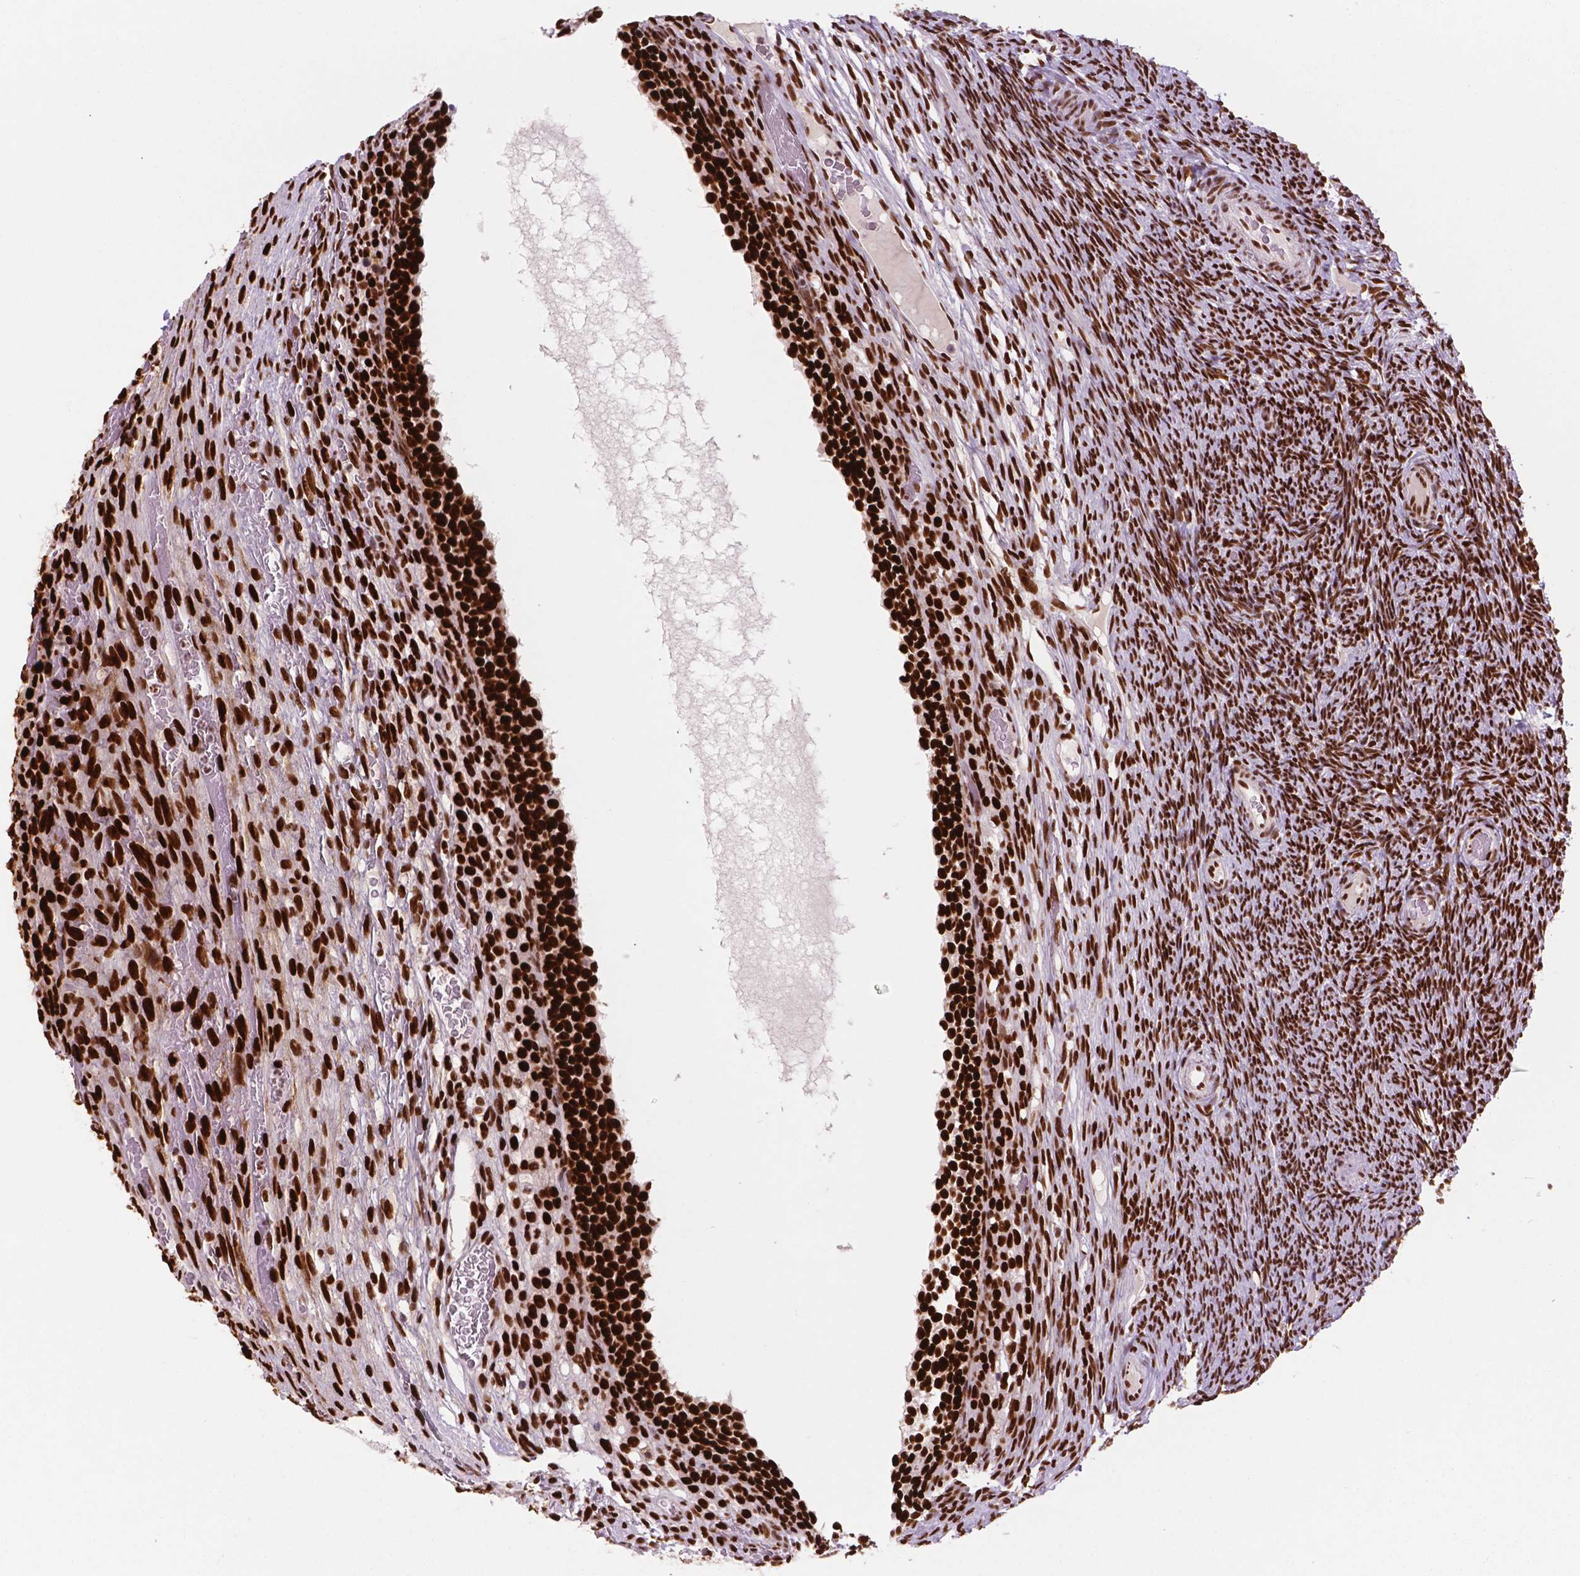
{"staining": {"intensity": "strong", "quantity": ">75%", "location": "nuclear"}, "tissue": "ovary", "cell_type": "Ovarian stroma cells", "image_type": "normal", "snomed": [{"axis": "morphology", "description": "Normal tissue, NOS"}, {"axis": "topography", "description": "Ovary"}], "caption": "Immunohistochemical staining of benign ovary exhibits >75% levels of strong nuclear protein expression in approximately >75% of ovarian stroma cells.", "gene": "MSH6", "patient": {"sex": "female", "age": 34}}